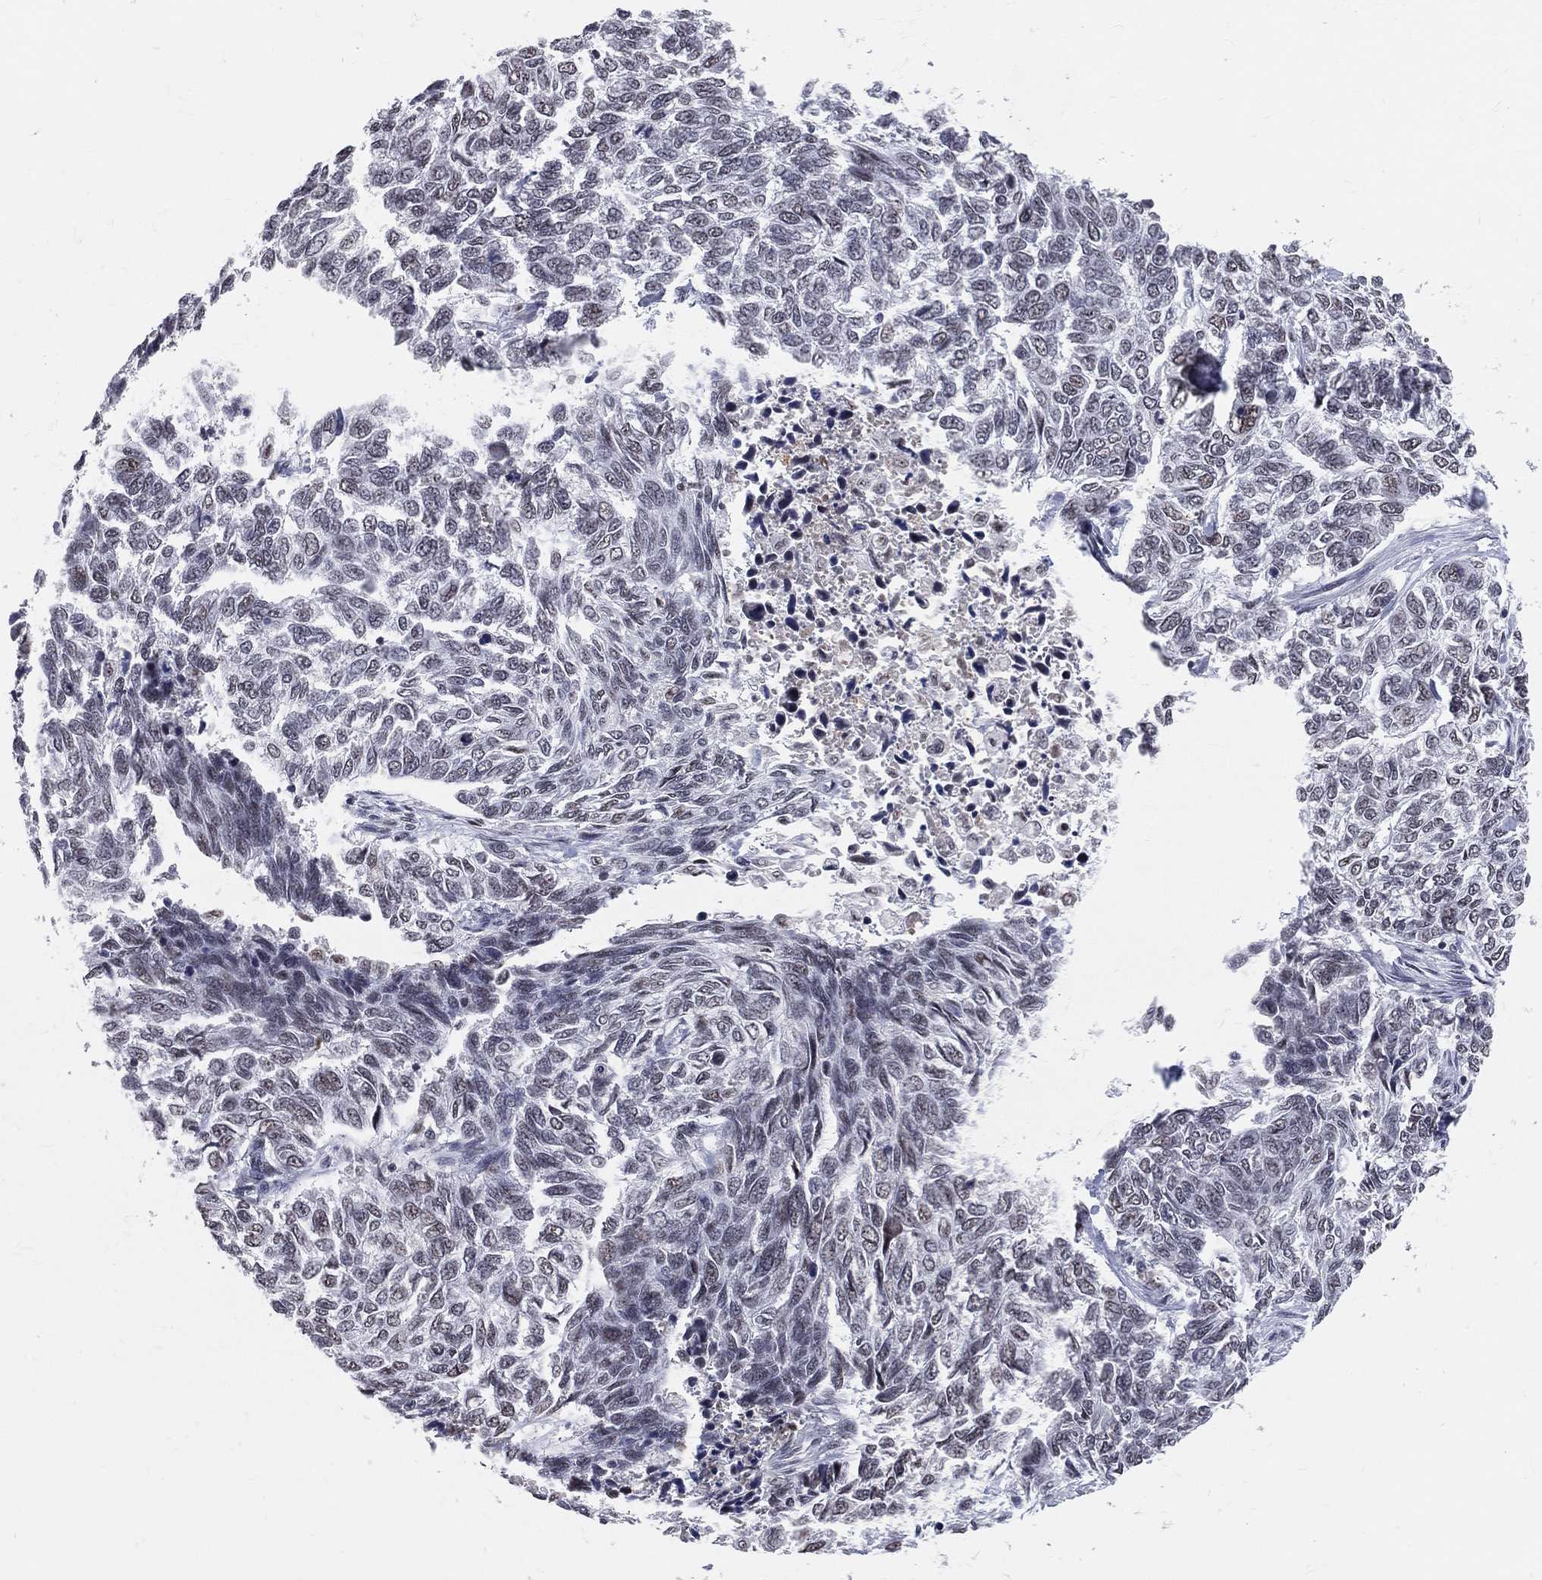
{"staining": {"intensity": "negative", "quantity": "none", "location": "none"}, "tissue": "skin cancer", "cell_type": "Tumor cells", "image_type": "cancer", "snomed": [{"axis": "morphology", "description": "Basal cell carcinoma"}, {"axis": "topography", "description": "Skin"}], "caption": "The IHC image has no significant expression in tumor cells of skin cancer (basal cell carcinoma) tissue.", "gene": "CDK7", "patient": {"sex": "female", "age": 65}}